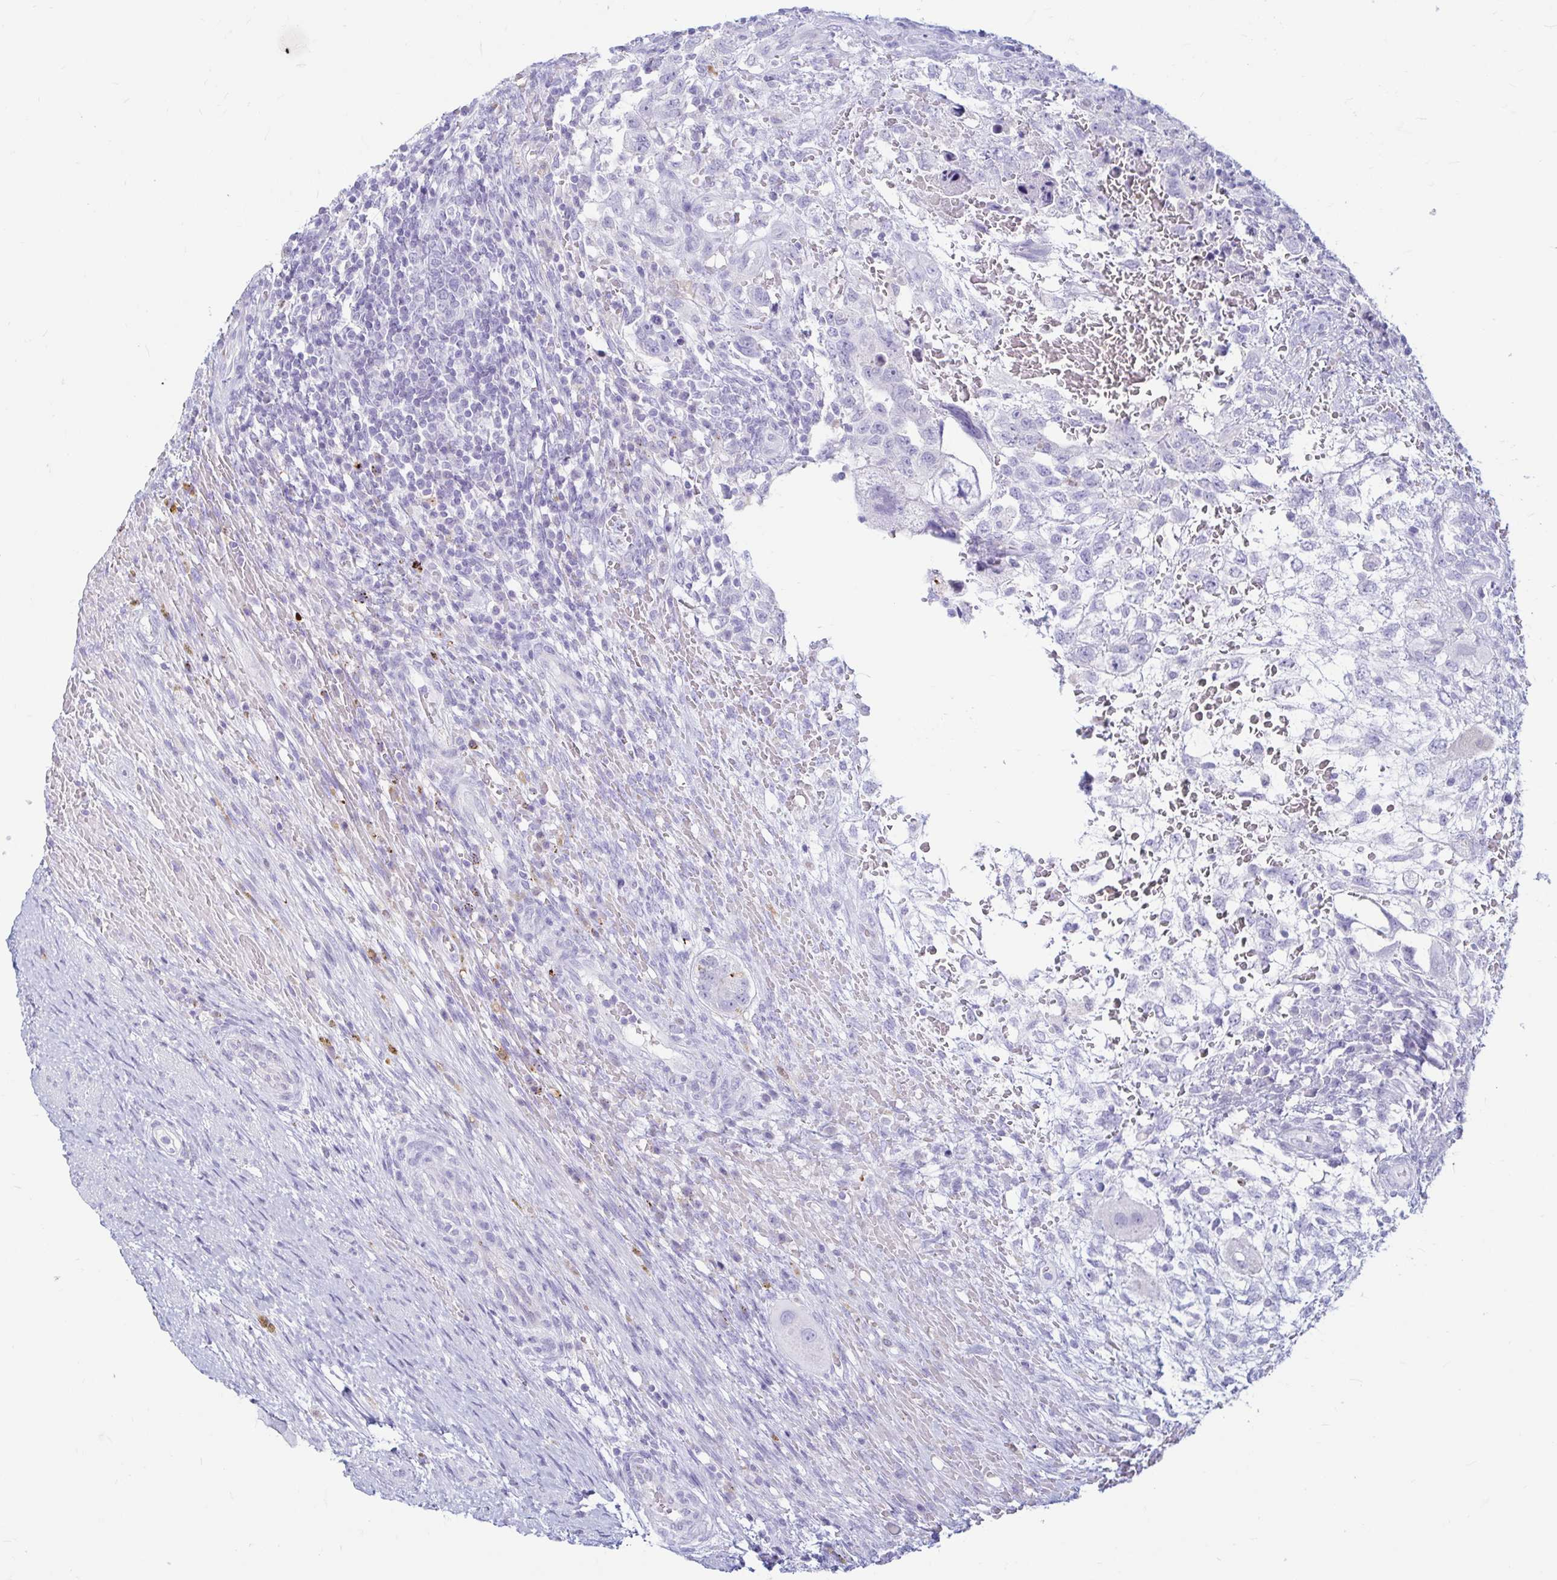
{"staining": {"intensity": "negative", "quantity": "none", "location": "none"}, "tissue": "testis cancer", "cell_type": "Tumor cells", "image_type": "cancer", "snomed": [{"axis": "morphology", "description": "Carcinoma, Embryonal, NOS"}, {"axis": "topography", "description": "Testis"}], "caption": "Protein analysis of testis embryonal carcinoma reveals no significant staining in tumor cells.", "gene": "ERICH6", "patient": {"sex": "male", "age": 26}}